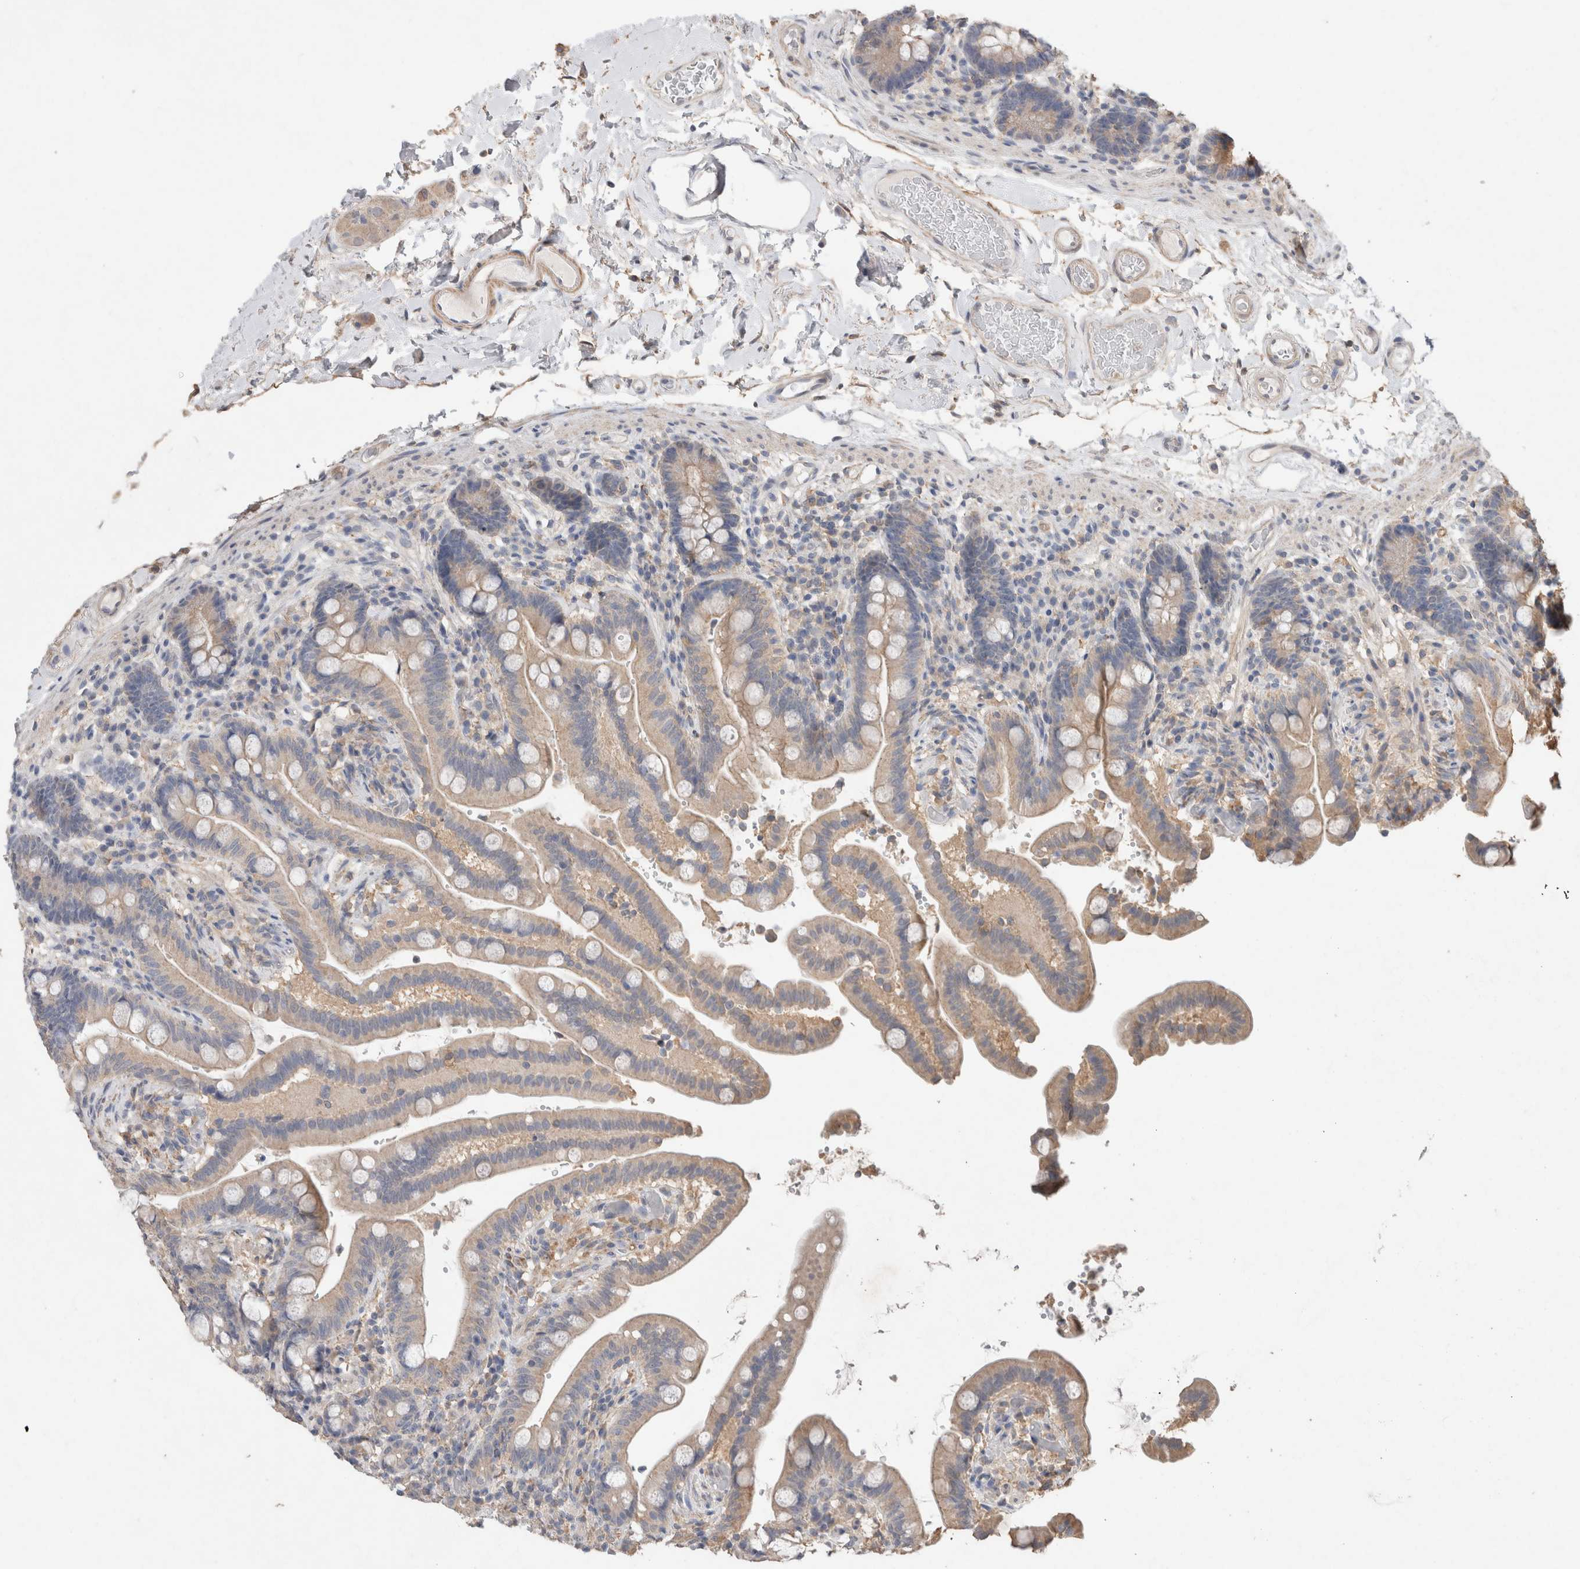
{"staining": {"intensity": "weak", "quantity": ">75%", "location": "cytoplasmic/membranous"}, "tissue": "colon", "cell_type": "Endothelial cells", "image_type": "normal", "snomed": [{"axis": "morphology", "description": "Normal tissue, NOS"}, {"axis": "topography", "description": "Smooth muscle"}, {"axis": "topography", "description": "Colon"}], "caption": "High-magnification brightfield microscopy of unremarkable colon stained with DAB (3,3'-diaminobenzidine) (brown) and counterstained with hematoxylin (blue). endothelial cells exhibit weak cytoplasmic/membranous expression is seen in about>75% of cells. The protein is stained brown, and the nuclei are stained in blue (DAB IHC with brightfield microscopy, high magnification).", "gene": "RAB14", "patient": {"sex": "male", "age": 73}}